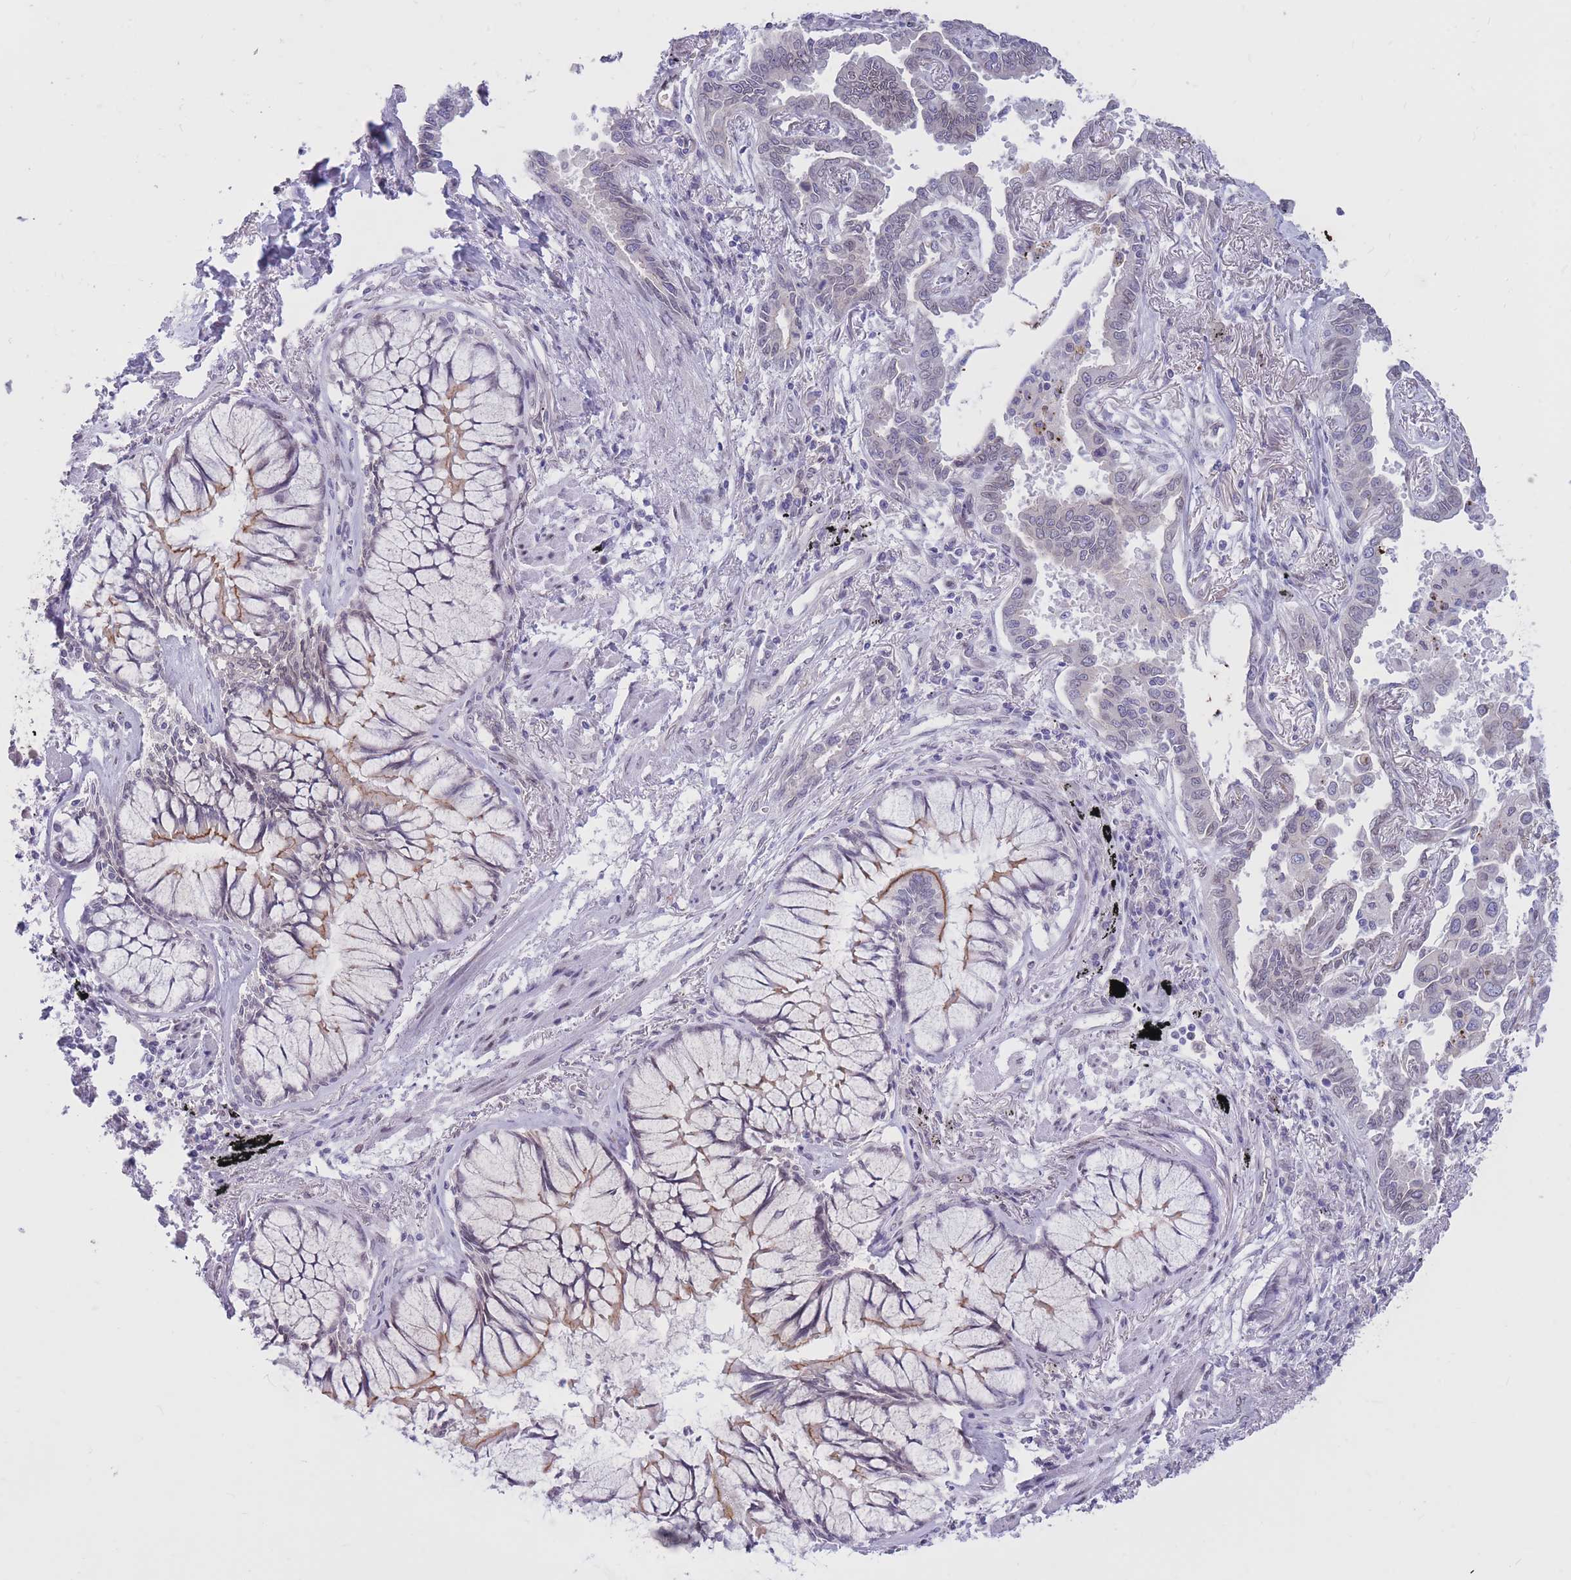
{"staining": {"intensity": "negative", "quantity": "none", "location": "none"}, "tissue": "lung cancer", "cell_type": "Tumor cells", "image_type": "cancer", "snomed": [{"axis": "morphology", "description": "Adenocarcinoma, NOS"}, {"axis": "topography", "description": "Lung"}], "caption": "Lung adenocarcinoma was stained to show a protein in brown. There is no significant expression in tumor cells.", "gene": "HOOK2", "patient": {"sex": "male", "age": 67}}